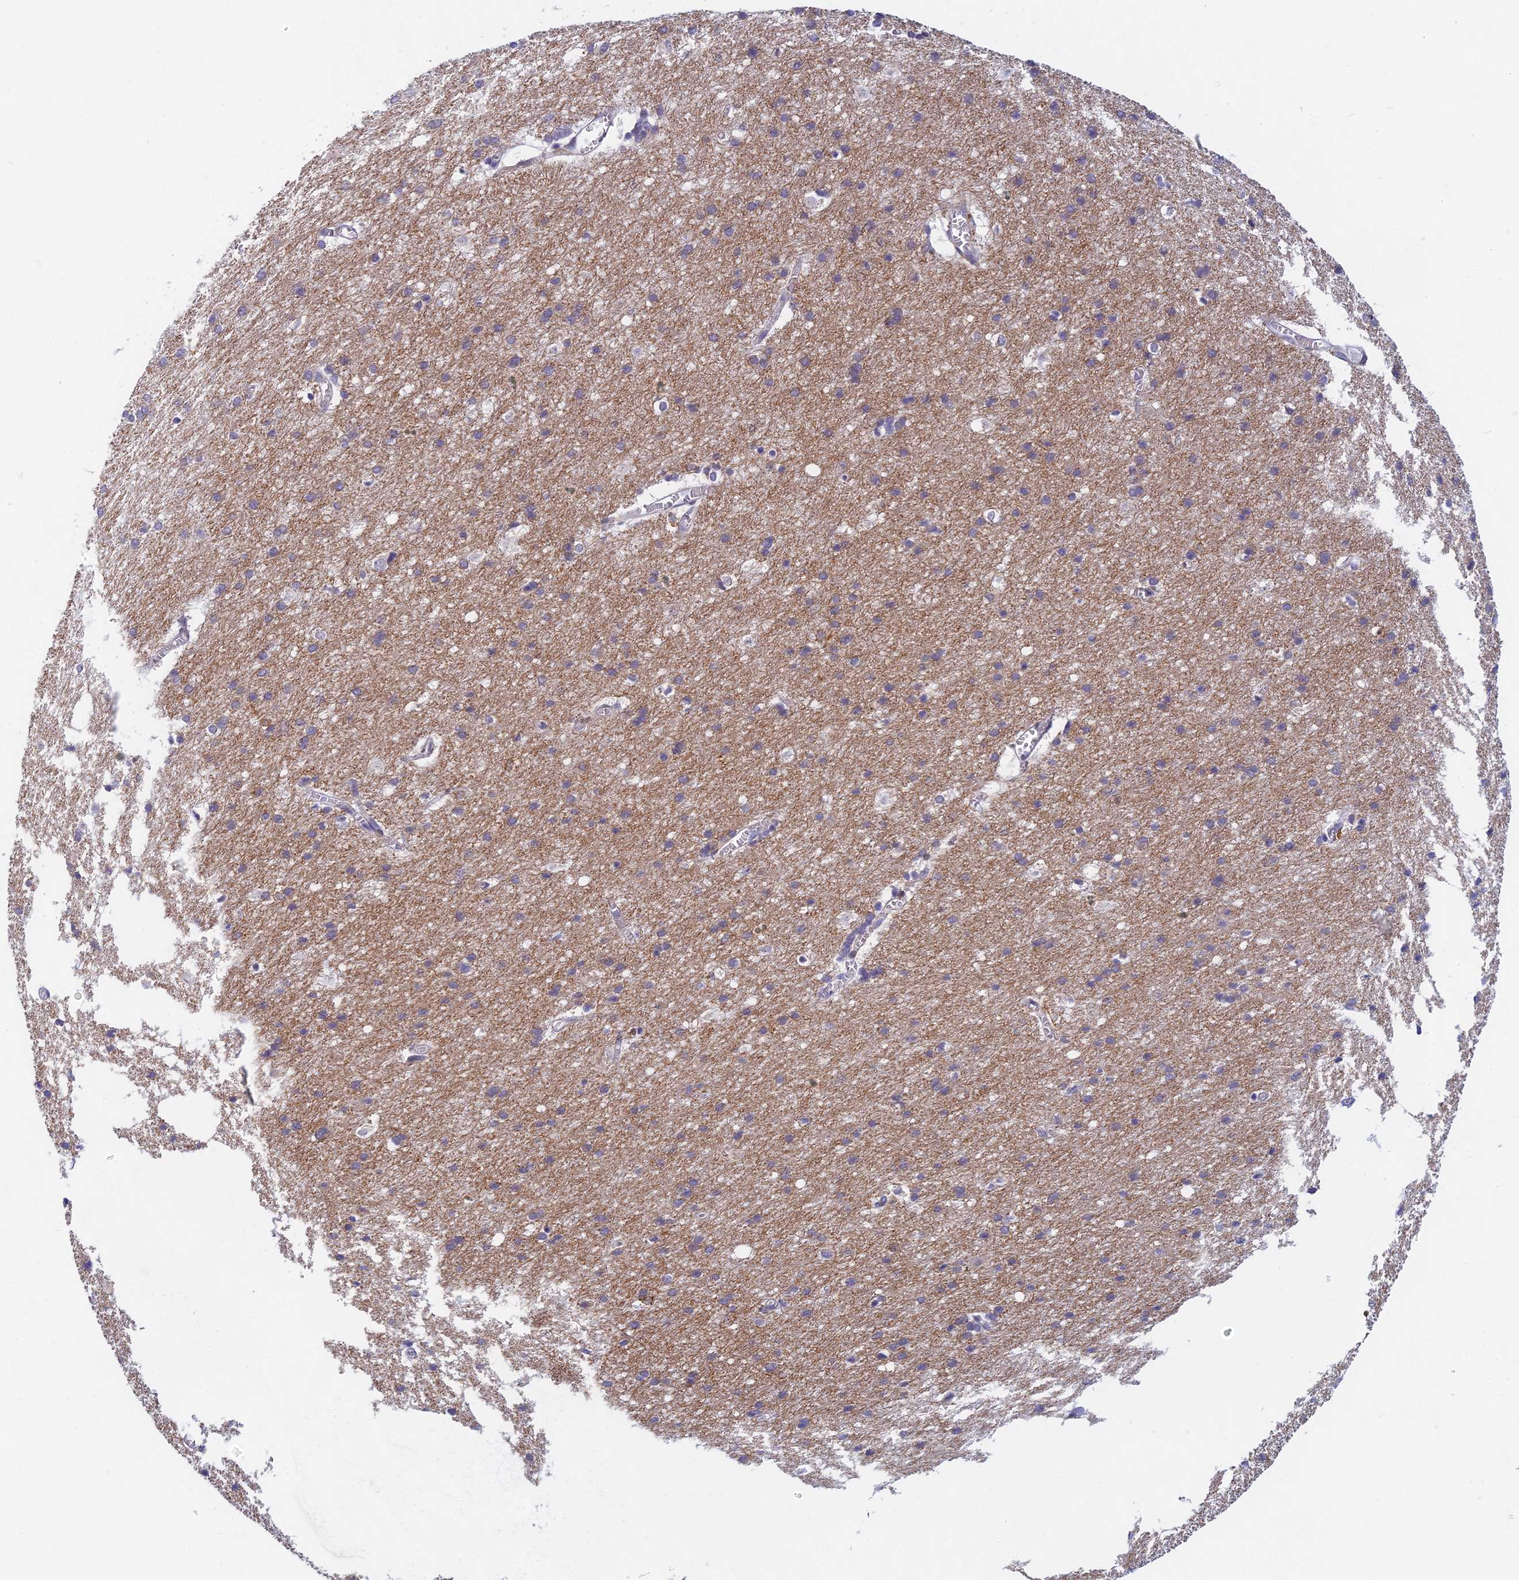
{"staining": {"intensity": "negative", "quantity": "none", "location": "none"}, "tissue": "cerebral cortex", "cell_type": "Endothelial cells", "image_type": "normal", "snomed": [{"axis": "morphology", "description": "Normal tissue, NOS"}, {"axis": "topography", "description": "Cerebral cortex"}], "caption": "Immunohistochemistry (IHC) image of unremarkable cerebral cortex stained for a protein (brown), which shows no positivity in endothelial cells.", "gene": "DDX51", "patient": {"sex": "male", "age": 54}}